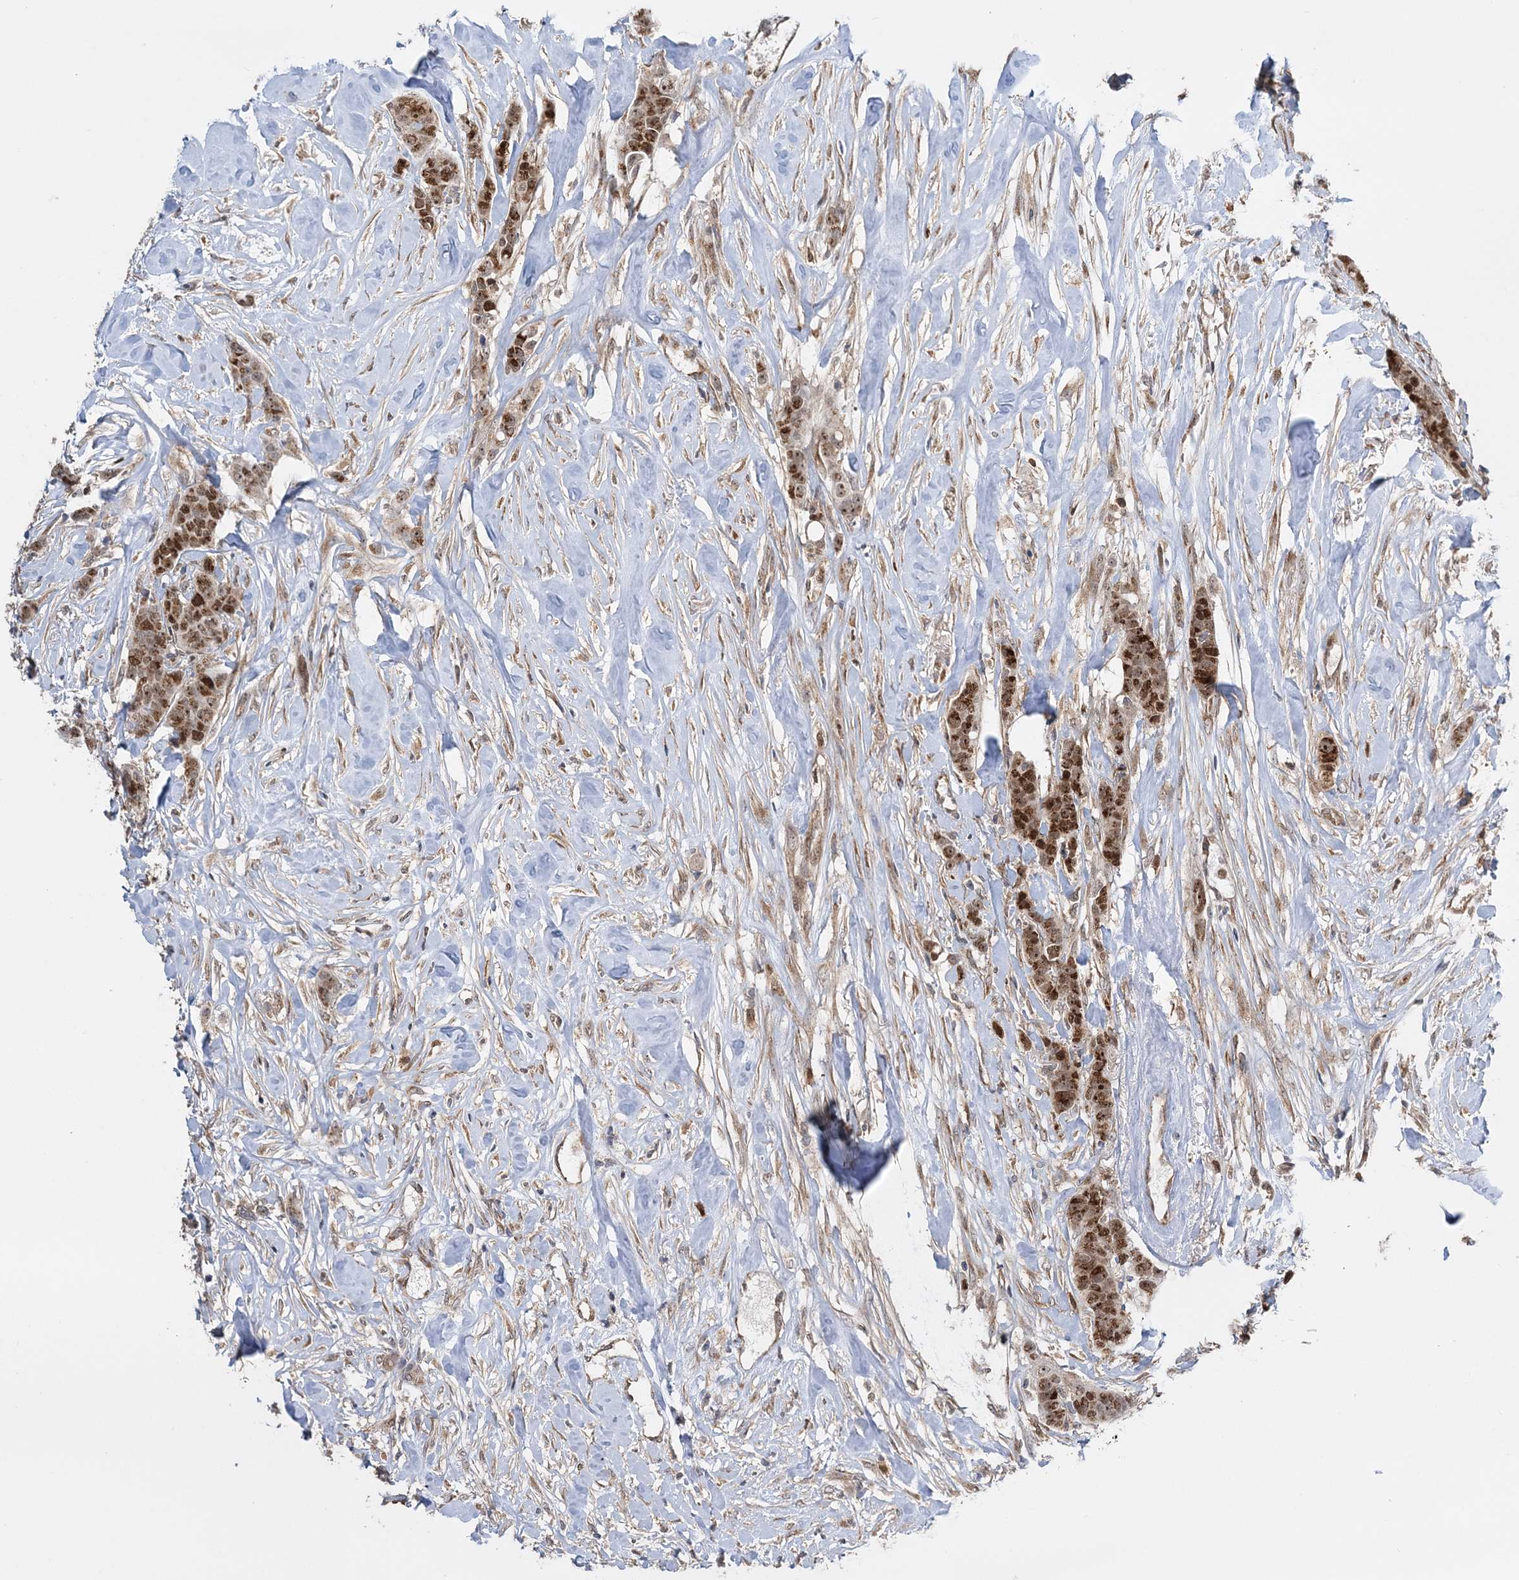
{"staining": {"intensity": "moderate", "quantity": ">75%", "location": "cytoplasmic/membranous,nuclear"}, "tissue": "breast cancer", "cell_type": "Tumor cells", "image_type": "cancer", "snomed": [{"axis": "morphology", "description": "Duct carcinoma"}, {"axis": "topography", "description": "Breast"}], "caption": "Immunohistochemistry (IHC) of human breast cancer (infiltrating ductal carcinoma) displays medium levels of moderate cytoplasmic/membranous and nuclear expression in approximately >75% of tumor cells. The protein of interest is shown in brown color, while the nuclei are stained blue.", "gene": "KIF4A", "patient": {"sex": "female", "age": 40}}